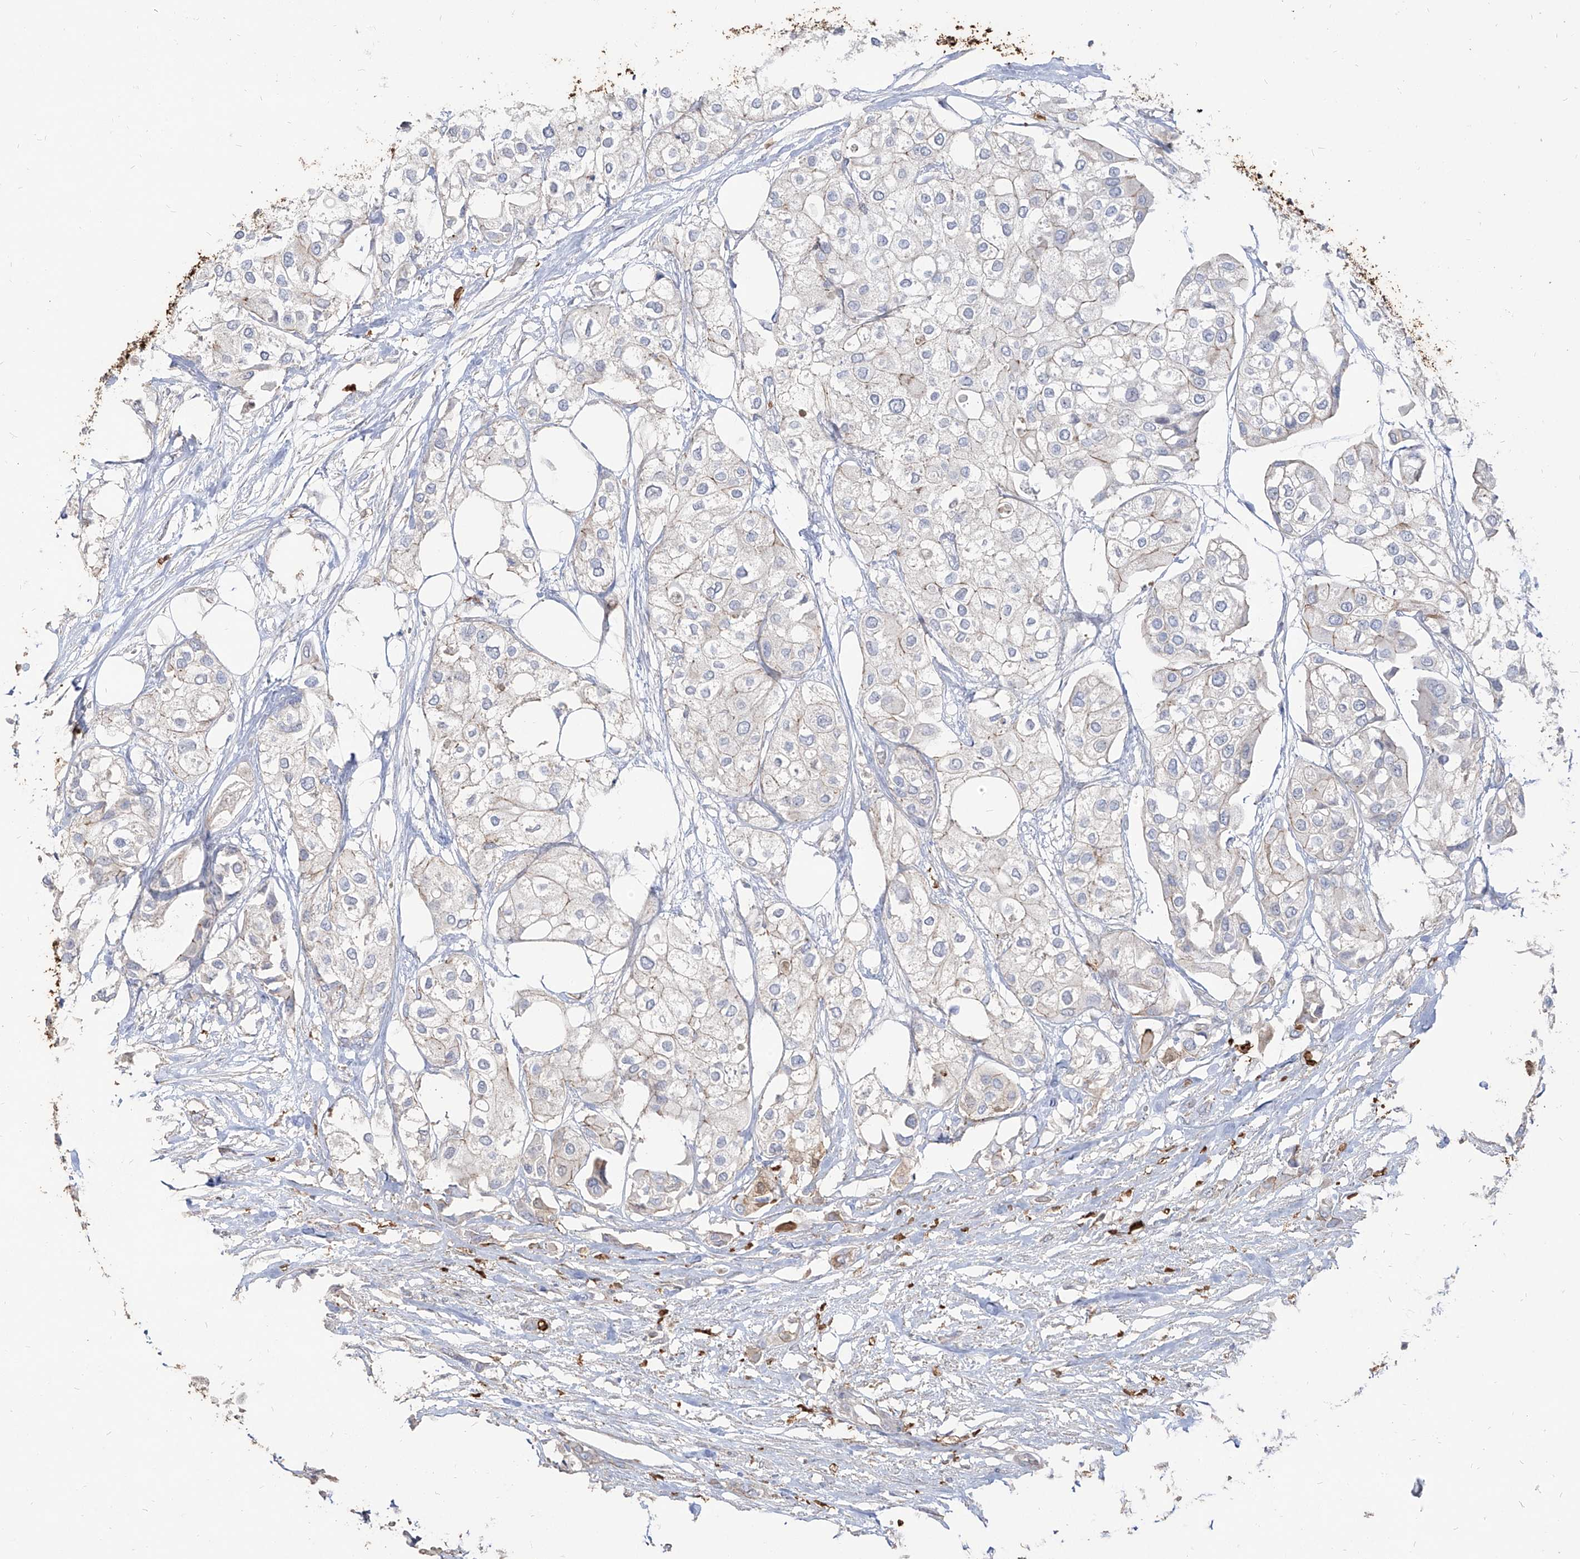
{"staining": {"intensity": "negative", "quantity": "none", "location": "none"}, "tissue": "urothelial cancer", "cell_type": "Tumor cells", "image_type": "cancer", "snomed": [{"axis": "morphology", "description": "Urothelial carcinoma, High grade"}, {"axis": "topography", "description": "Urinary bladder"}], "caption": "High magnification brightfield microscopy of urothelial cancer stained with DAB (3,3'-diaminobenzidine) (brown) and counterstained with hematoxylin (blue): tumor cells show no significant expression. (Brightfield microscopy of DAB (3,3'-diaminobenzidine) immunohistochemistry (IHC) at high magnification).", "gene": "ZNF227", "patient": {"sex": "male", "age": 64}}